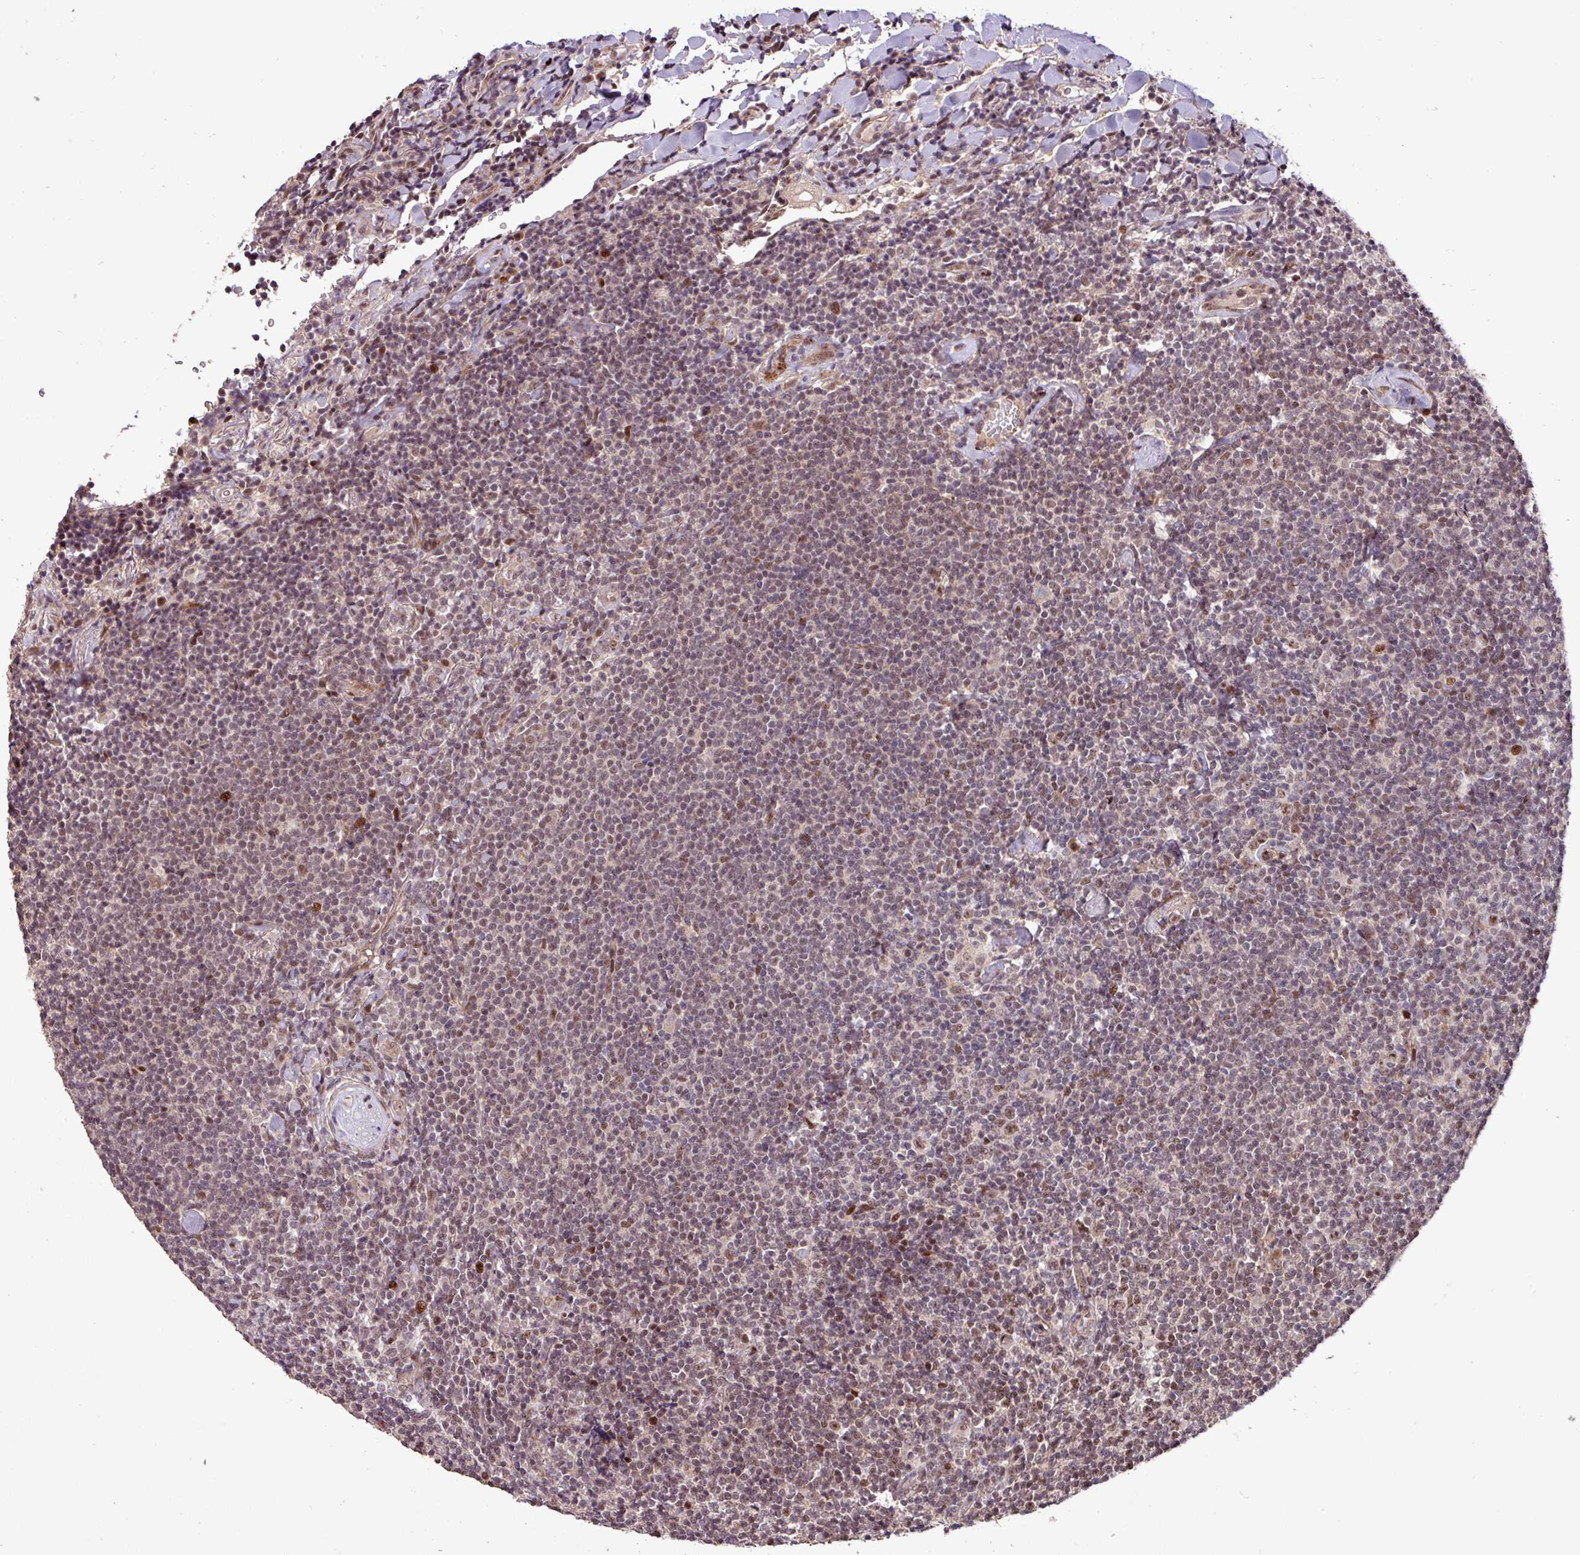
{"staining": {"intensity": "moderate", "quantity": "25%-75%", "location": "nuclear"}, "tissue": "lymphoma", "cell_type": "Tumor cells", "image_type": "cancer", "snomed": [{"axis": "morphology", "description": "Malignant lymphoma, non-Hodgkin's type, Low grade"}, {"axis": "topography", "description": "Lung"}], "caption": "Lymphoma was stained to show a protein in brown. There is medium levels of moderate nuclear expression in approximately 25%-75% of tumor cells. The staining was performed using DAB, with brown indicating positive protein expression. Nuclei are stained blue with hematoxylin.", "gene": "SLC22A24", "patient": {"sex": "female", "age": 71}}